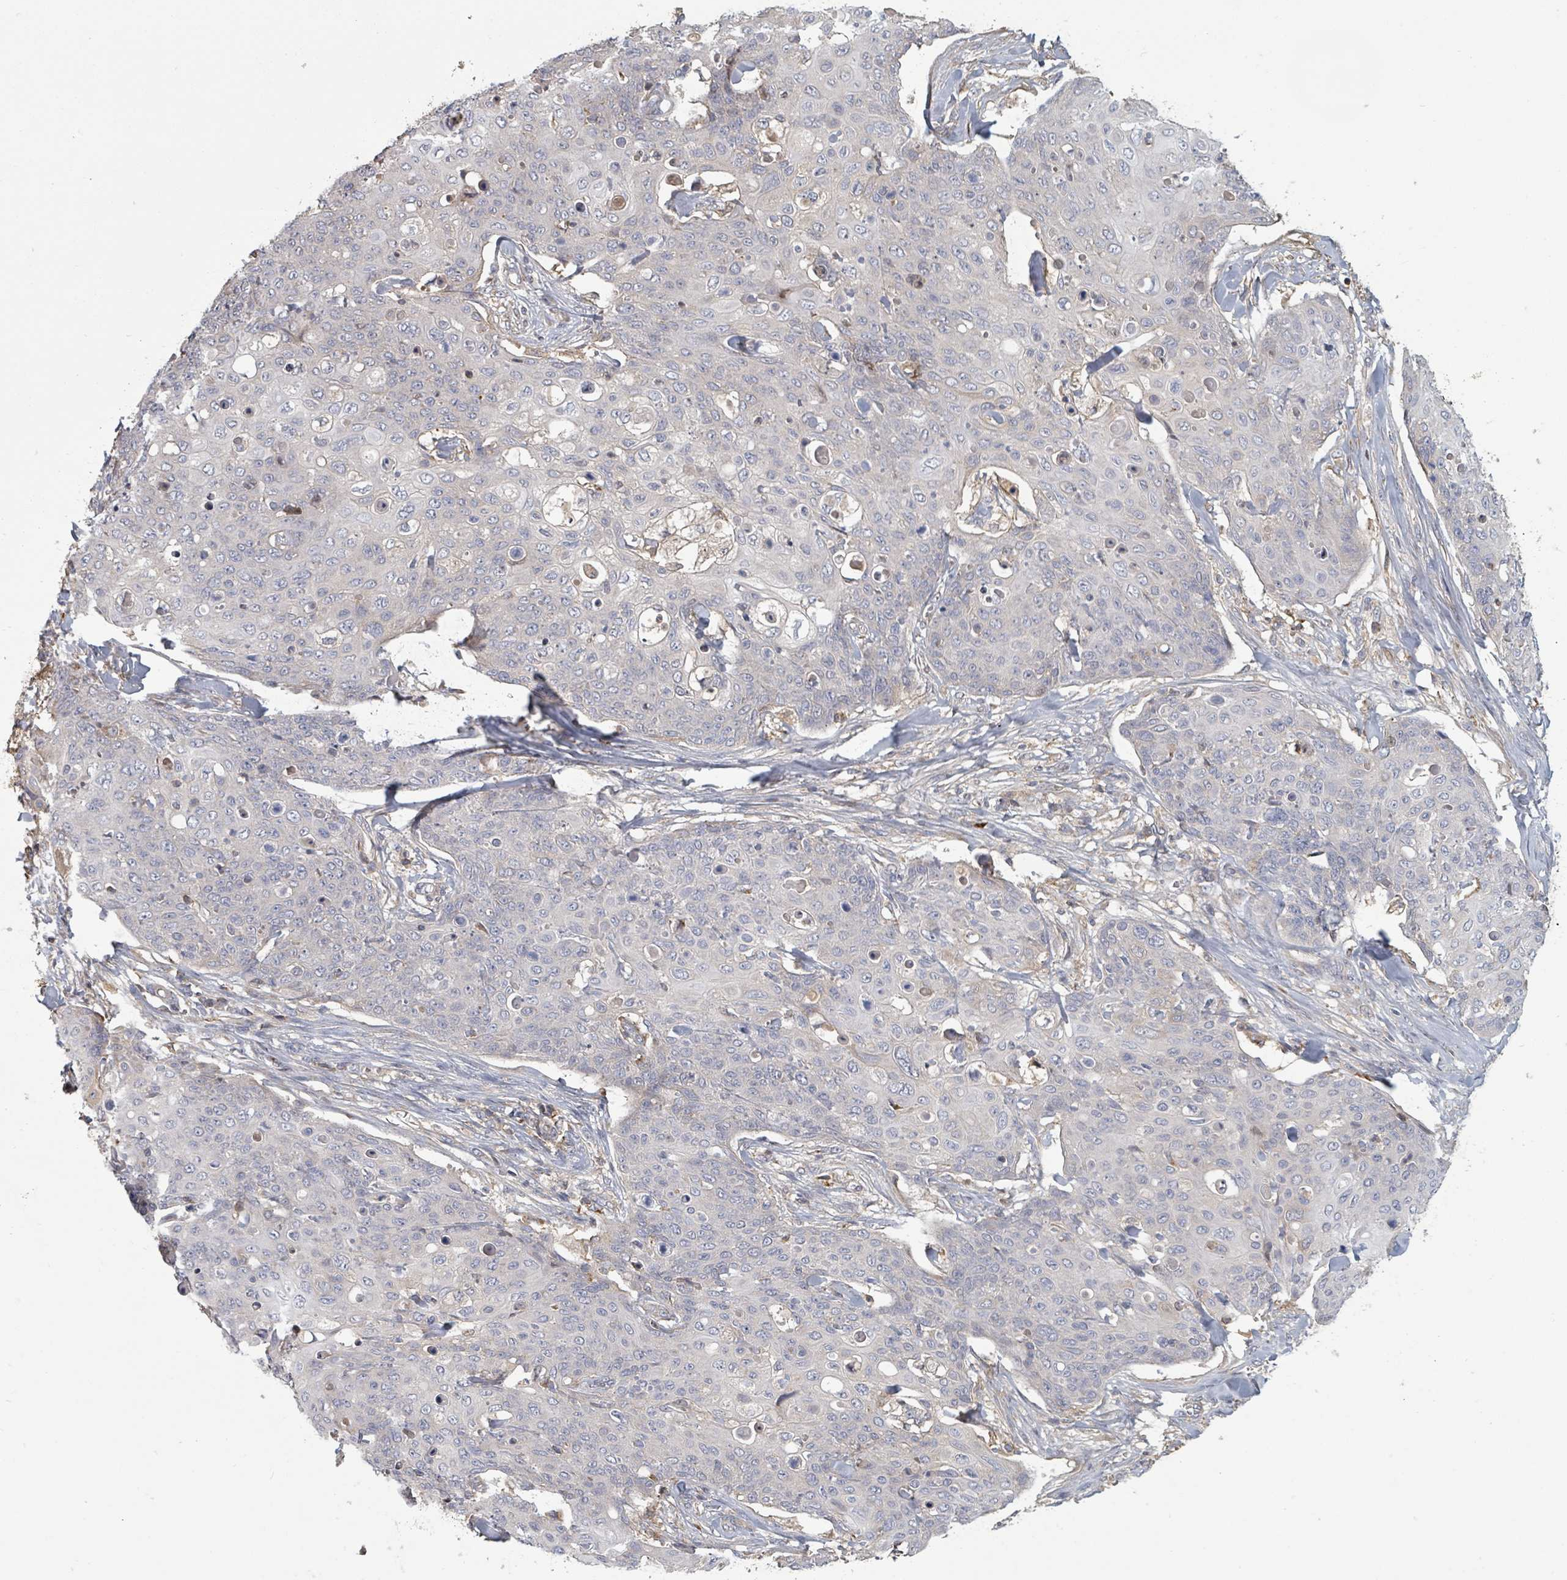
{"staining": {"intensity": "negative", "quantity": "none", "location": "none"}, "tissue": "skin cancer", "cell_type": "Tumor cells", "image_type": "cancer", "snomed": [{"axis": "morphology", "description": "Squamous cell carcinoma, NOS"}, {"axis": "topography", "description": "Skin"}, {"axis": "topography", "description": "Vulva"}], "caption": "This is an immunohistochemistry (IHC) micrograph of human squamous cell carcinoma (skin). There is no positivity in tumor cells.", "gene": "GABBR1", "patient": {"sex": "female", "age": 85}}